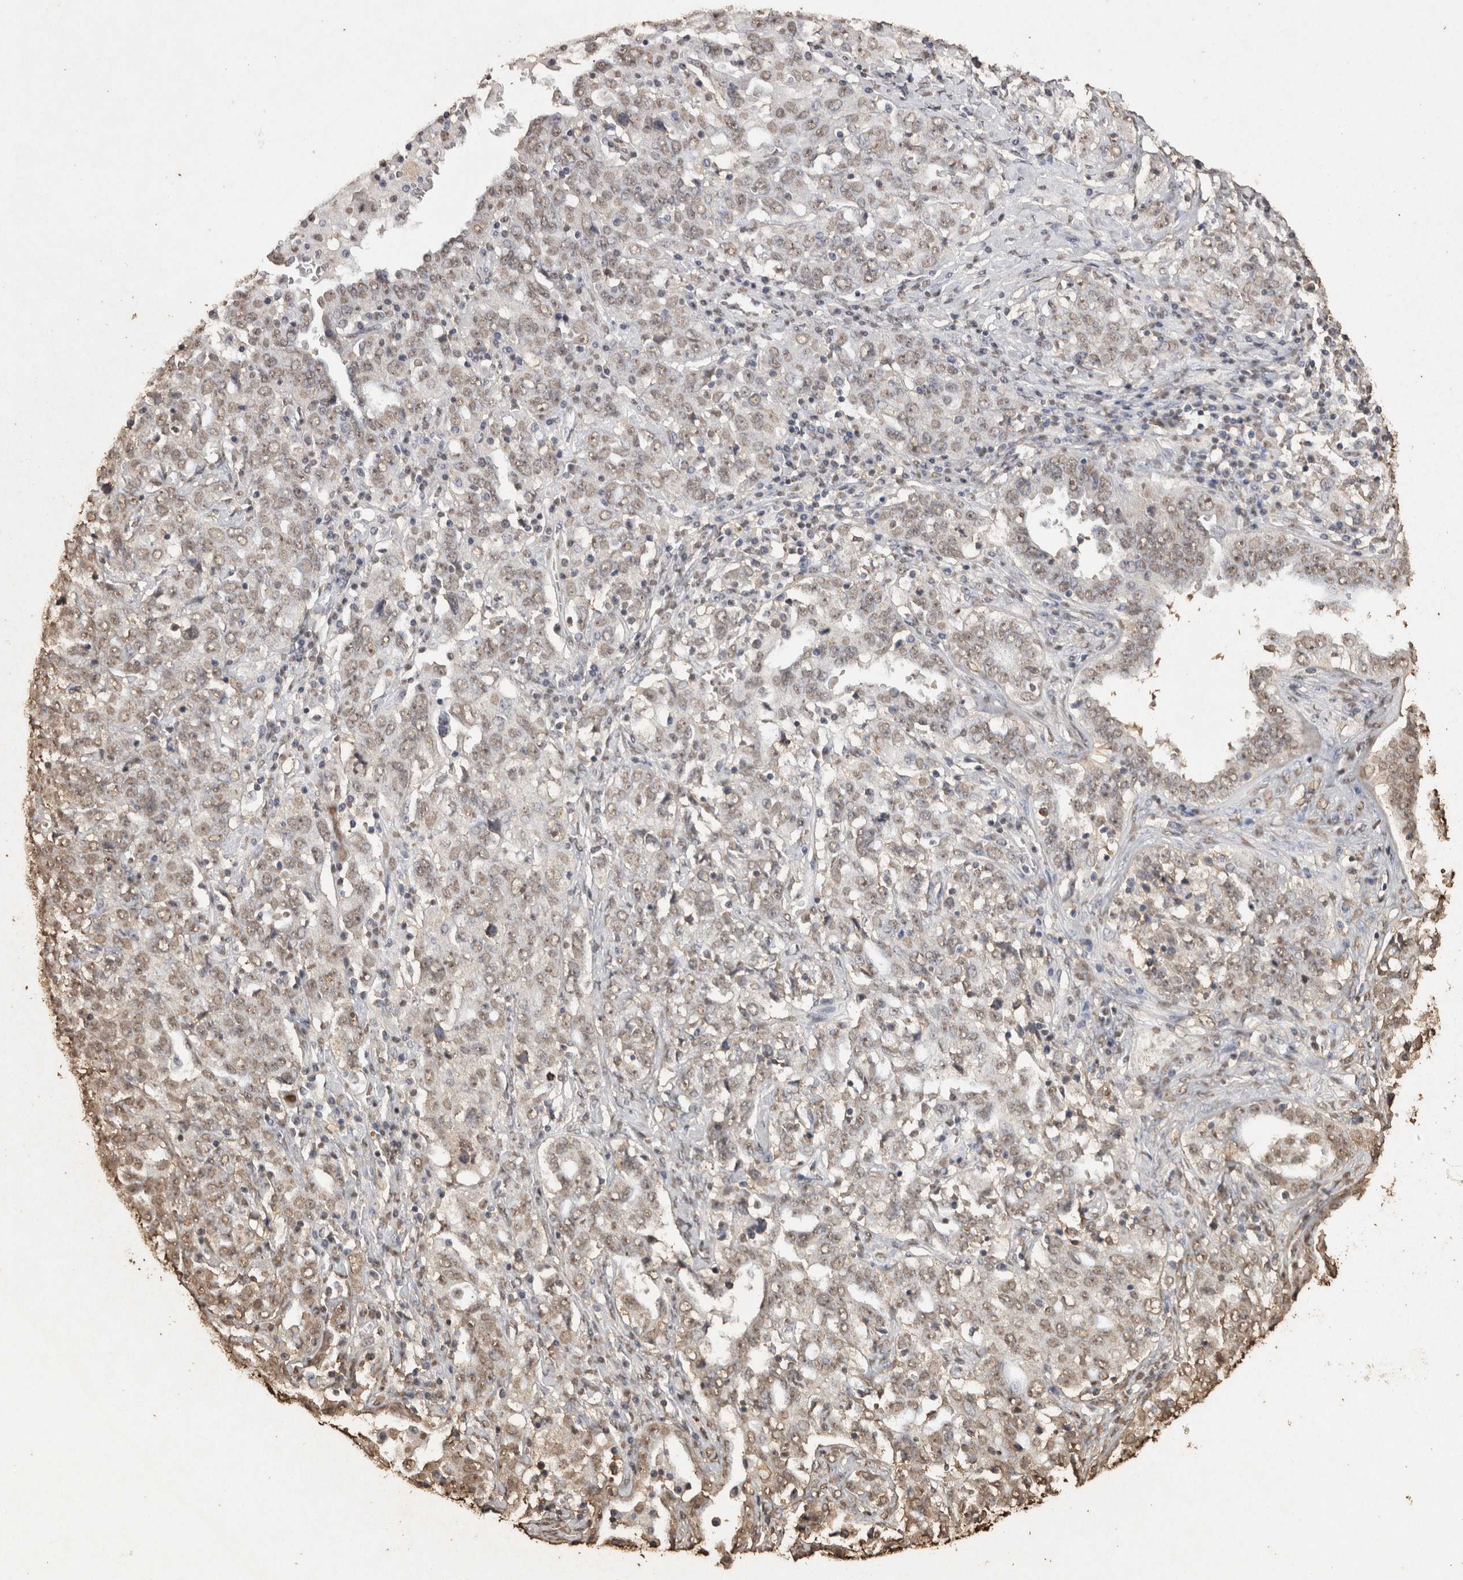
{"staining": {"intensity": "weak", "quantity": "25%-75%", "location": "nuclear"}, "tissue": "ovarian cancer", "cell_type": "Tumor cells", "image_type": "cancer", "snomed": [{"axis": "morphology", "description": "Carcinoma, endometroid"}, {"axis": "topography", "description": "Ovary"}], "caption": "IHC micrograph of ovarian endometroid carcinoma stained for a protein (brown), which shows low levels of weak nuclear staining in approximately 25%-75% of tumor cells.", "gene": "FSTL3", "patient": {"sex": "female", "age": 62}}